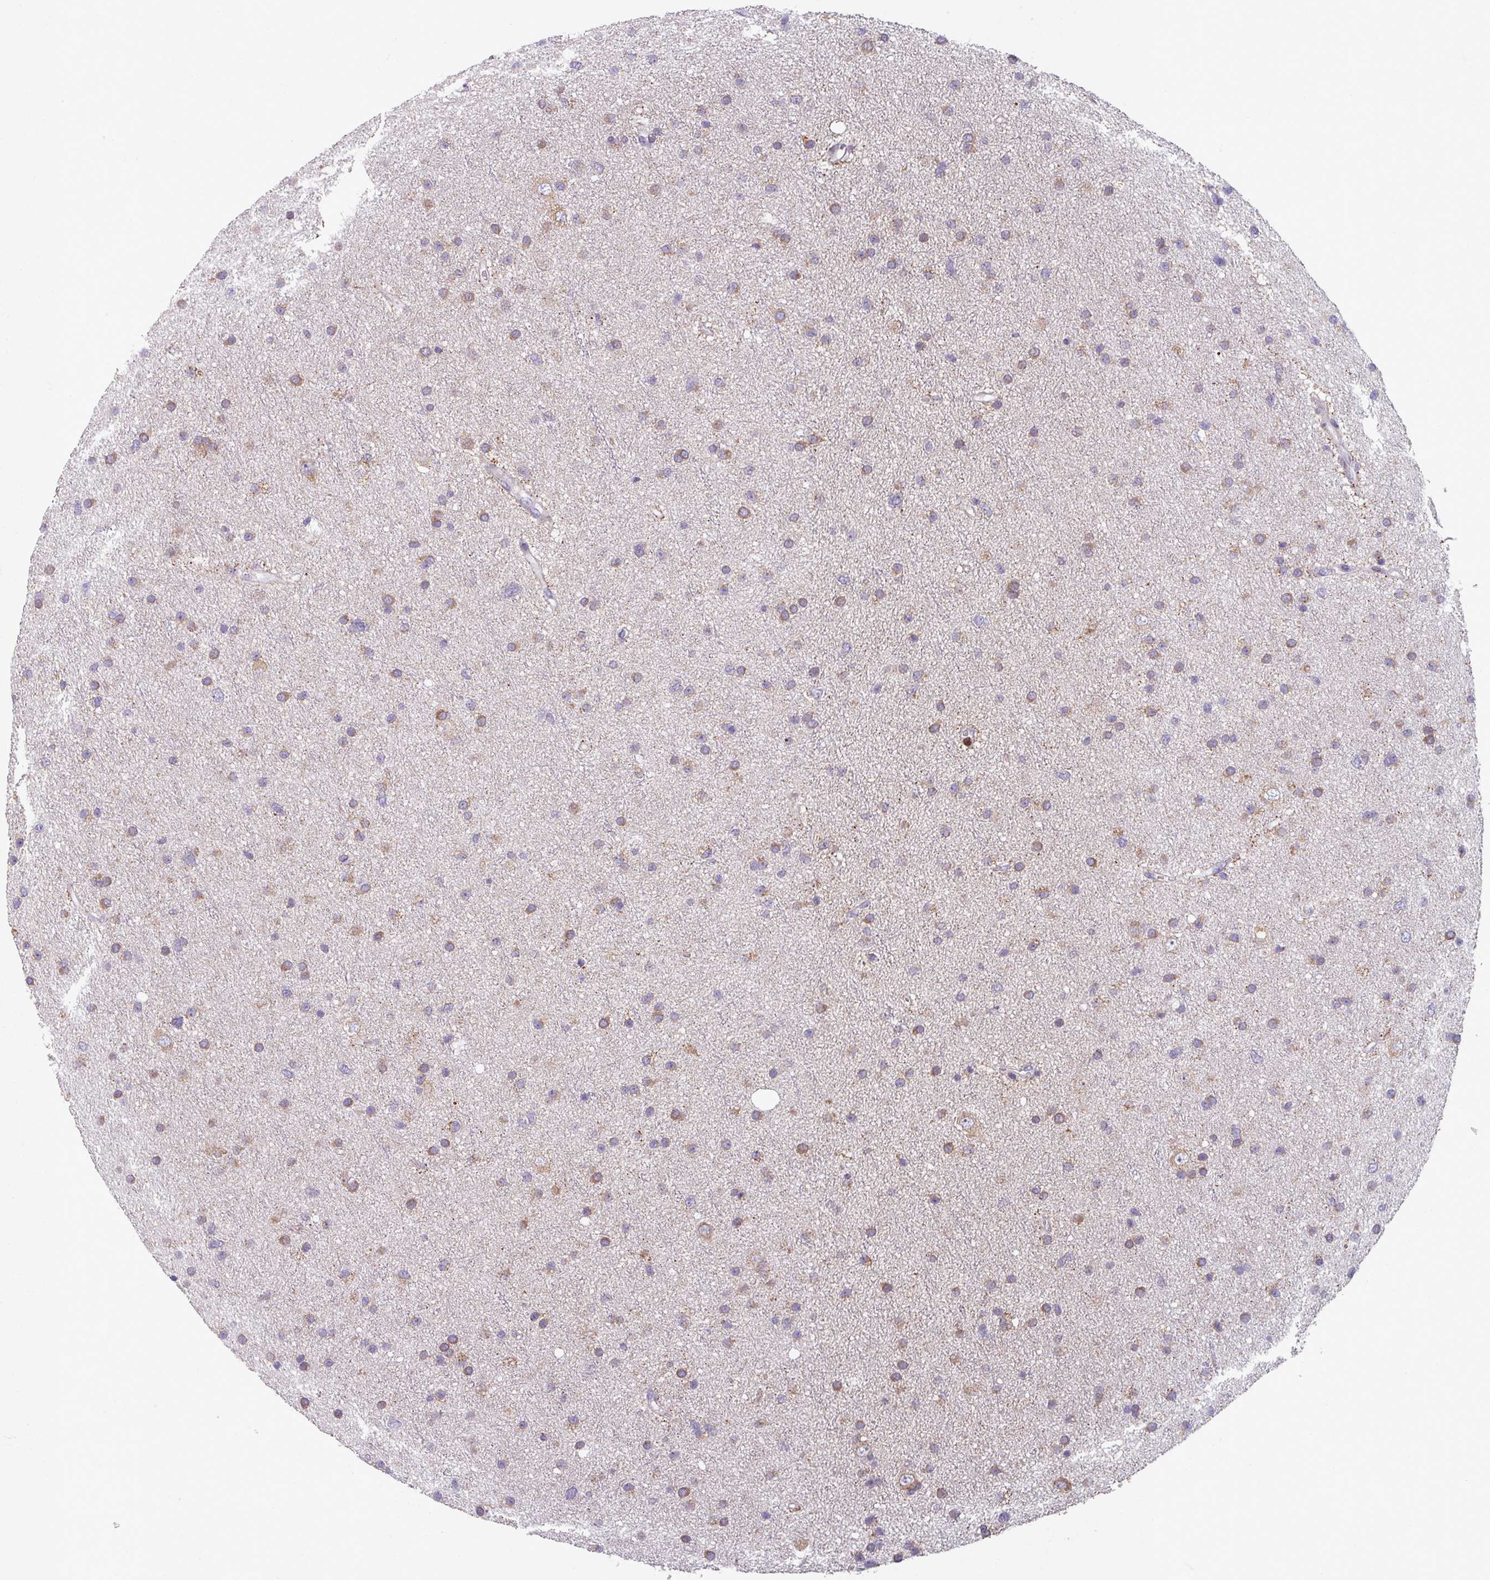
{"staining": {"intensity": "moderate", "quantity": "25%-75%", "location": "cytoplasmic/membranous"}, "tissue": "glioma", "cell_type": "Tumor cells", "image_type": "cancer", "snomed": [{"axis": "morphology", "description": "Glioma, malignant, Low grade"}, {"axis": "topography", "description": "Cerebral cortex"}], "caption": "Brown immunohistochemical staining in malignant glioma (low-grade) displays moderate cytoplasmic/membranous positivity in about 25%-75% of tumor cells.", "gene": "NEDD9", "patient": {"sex": "female", "age": 39}}